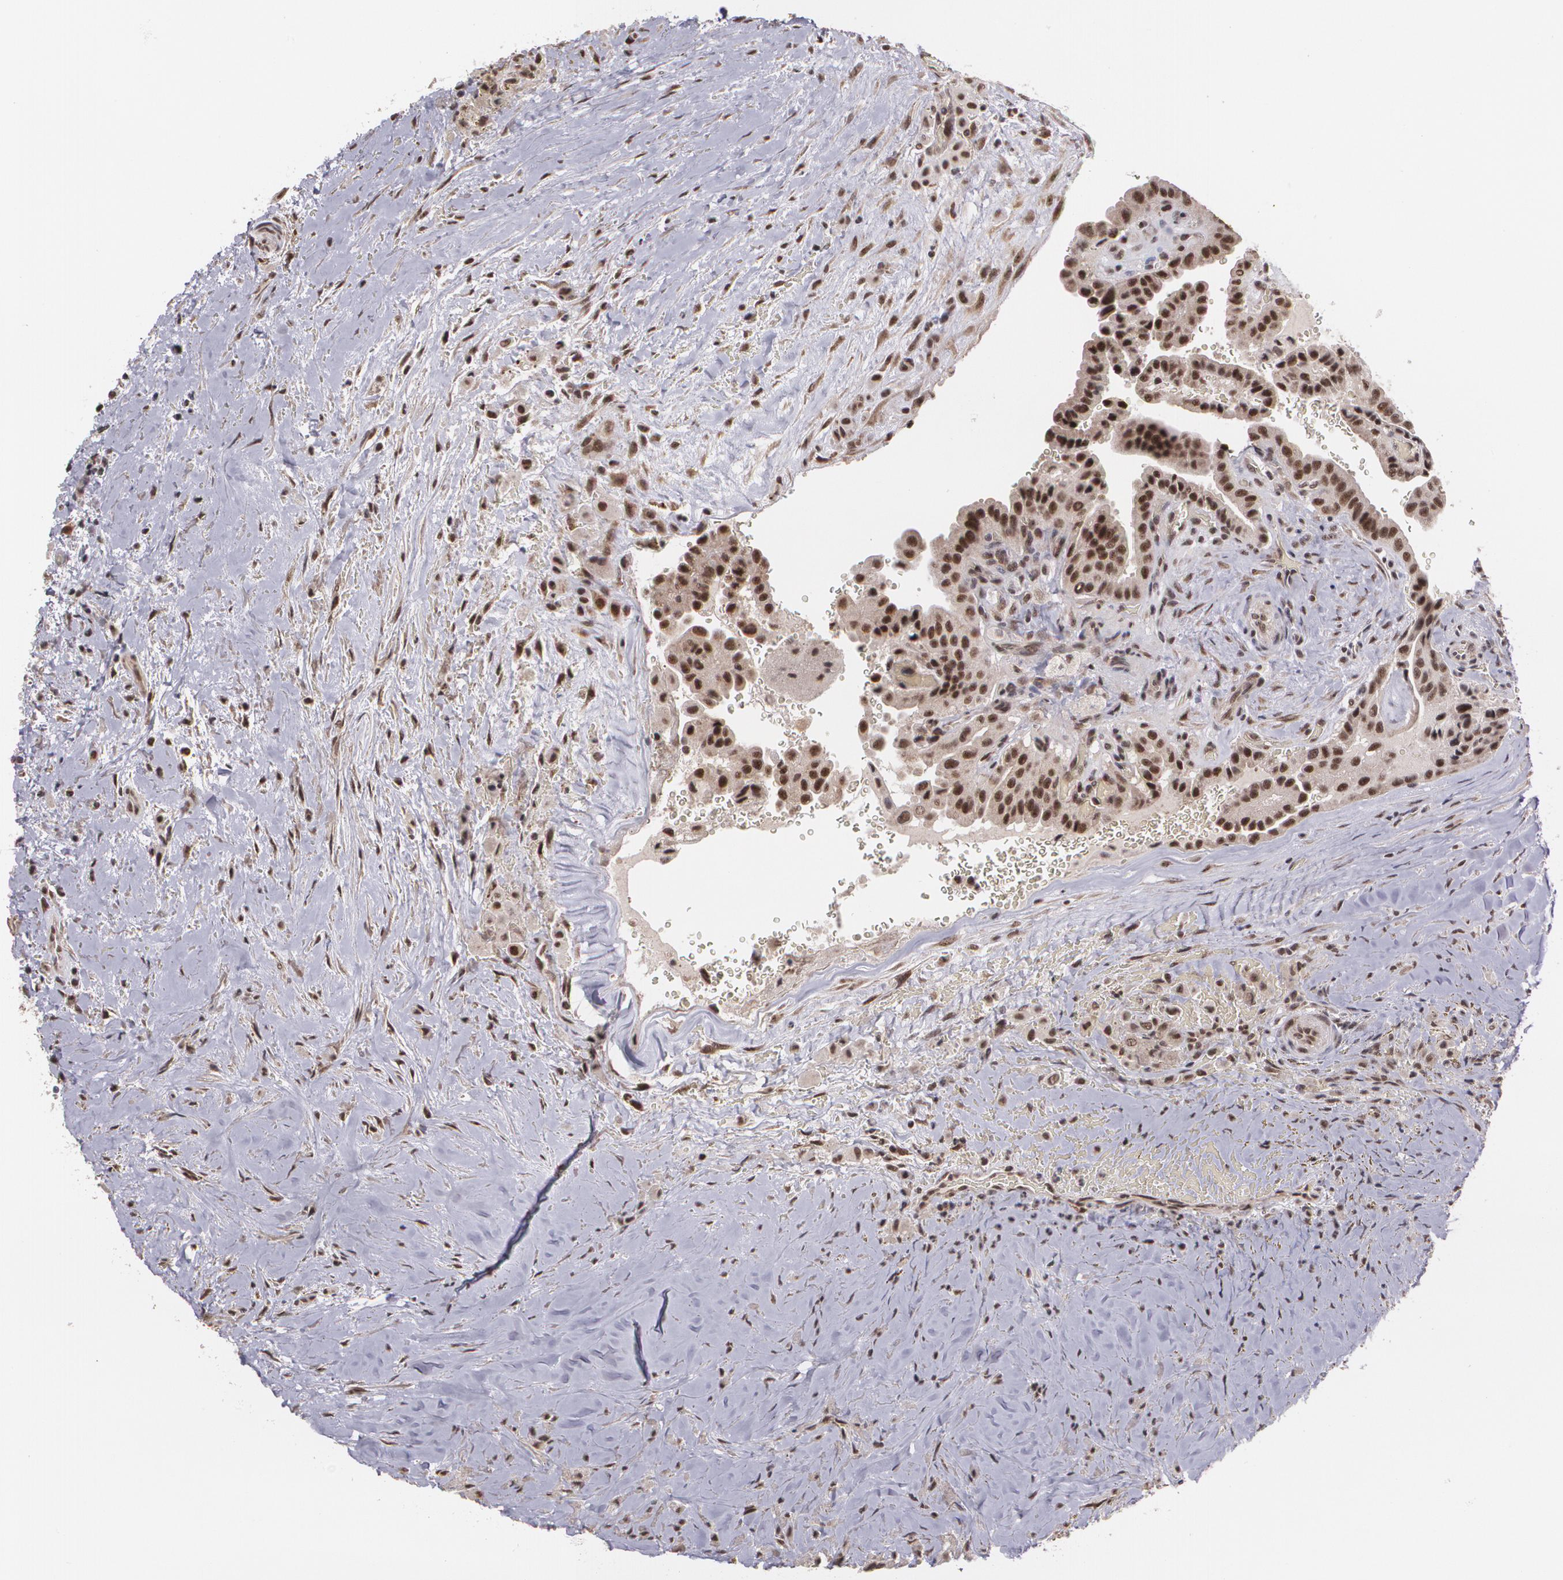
{"staining": {"intensity": "strong", "quantity": ">75%", "location": "nuclear"}, "tissue": "thyroid cancer", "cell_type": "Tumor cells", "image_type": "cancer", "snomed": [{"axis": "morphology", "description": "Papillary adenocarcinoma, NOS"}, {"axis": "topography", "description": "Thyroid gland"}], "caption": "A brown stain labels strong nuclear staining of a protein in papillary adenocarcinoma (thyroid) tumor cells.", "gene": "C6orf15", "patient": {"sex": "male", "age": 87}}